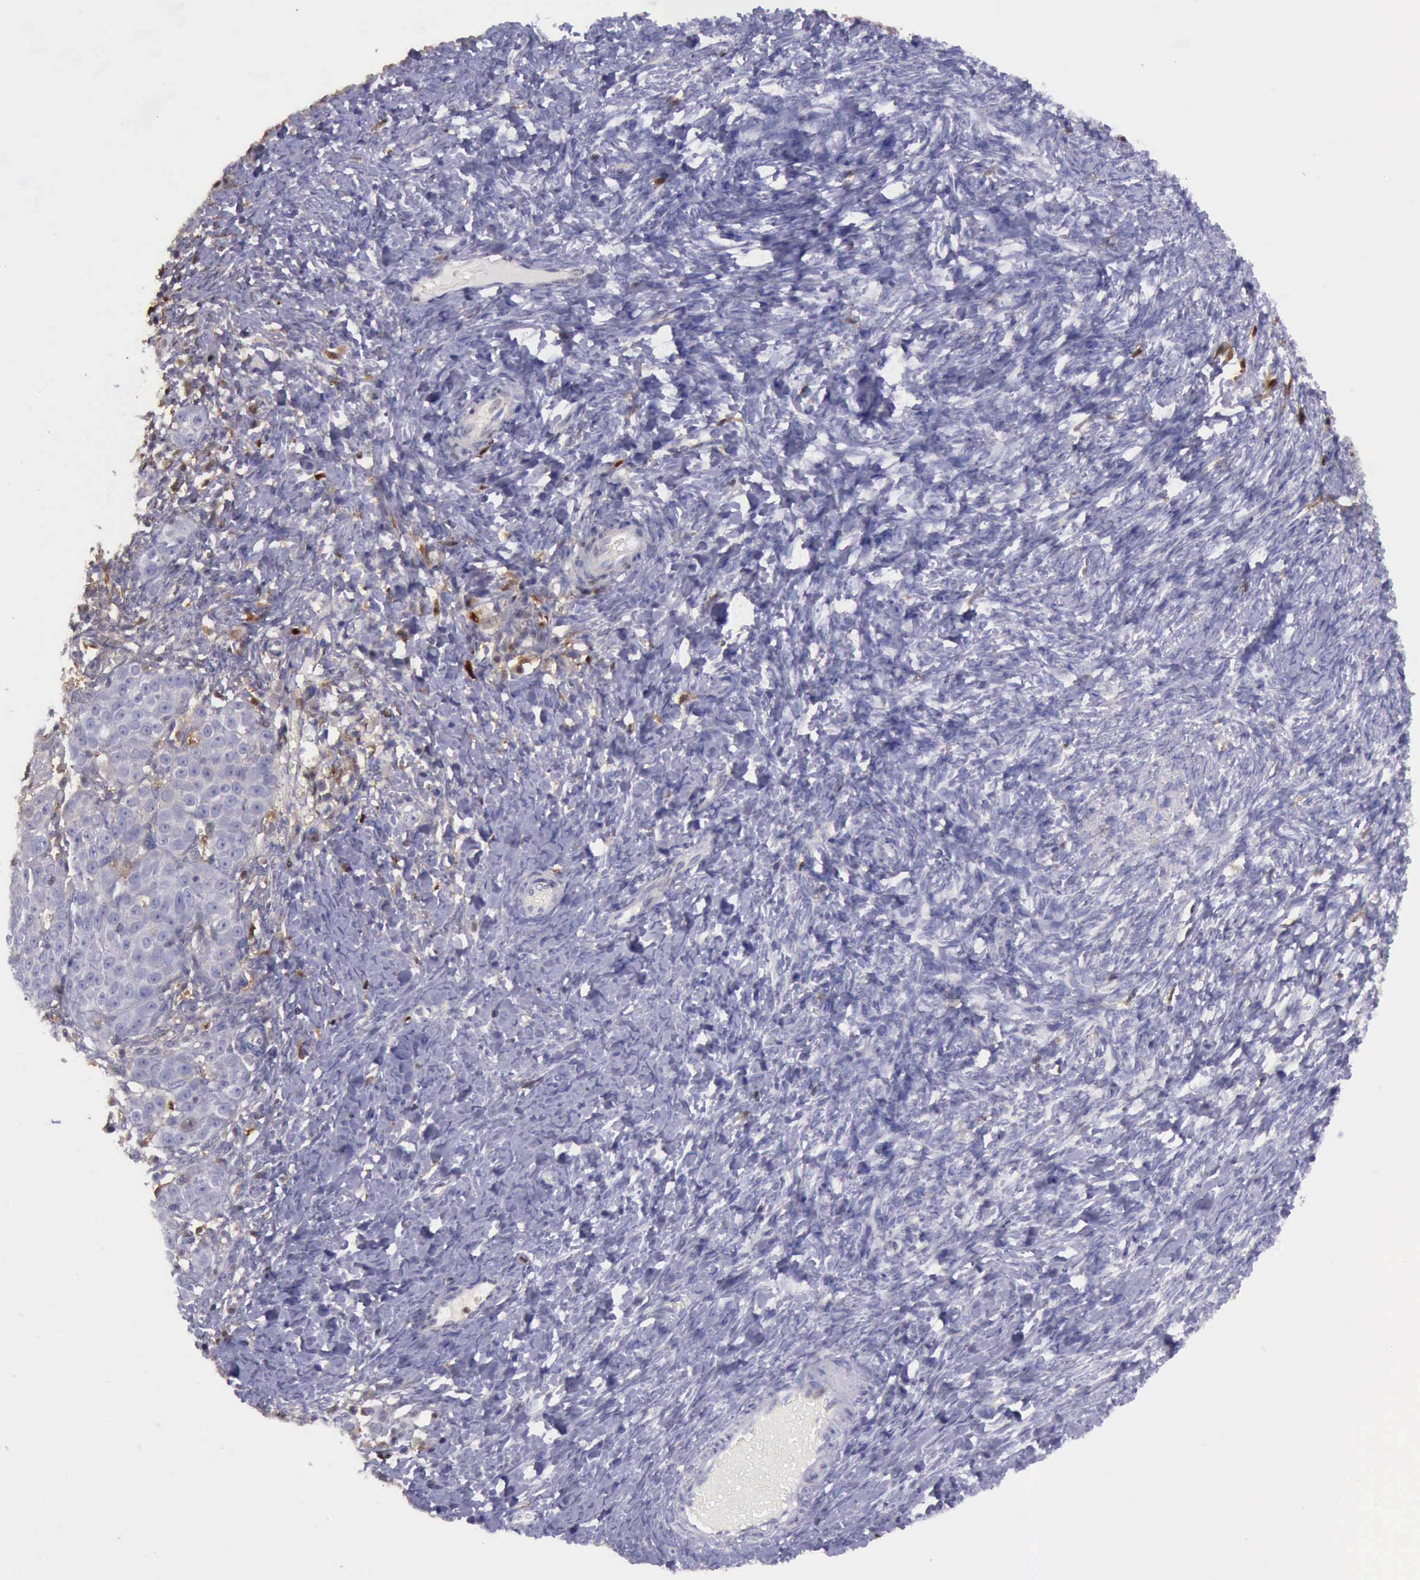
{"staining": {"intensity": "weak", "quantity": "<25%", "location": "cytoplasmic/membranous,nuclear"}, "tissue": "ovarian cancer", "cell_type": "Tumor cells", "image_type": "cancer", "snomed": [{"axis": "morphology", "description": "Normal tissue, NOS"}, {"axis": "morphology", "description": "Cystadenocarcinoma, serous, NOS"}, {"axis": "topography", "description": "Ovary"}], "caption": "Protein analysis of ovarian serous cystadenocarcinoma exhibits no significant positivity in tumor cells.", "gene": "TYMP", "patient": {"sex": "female", "age": 62}}